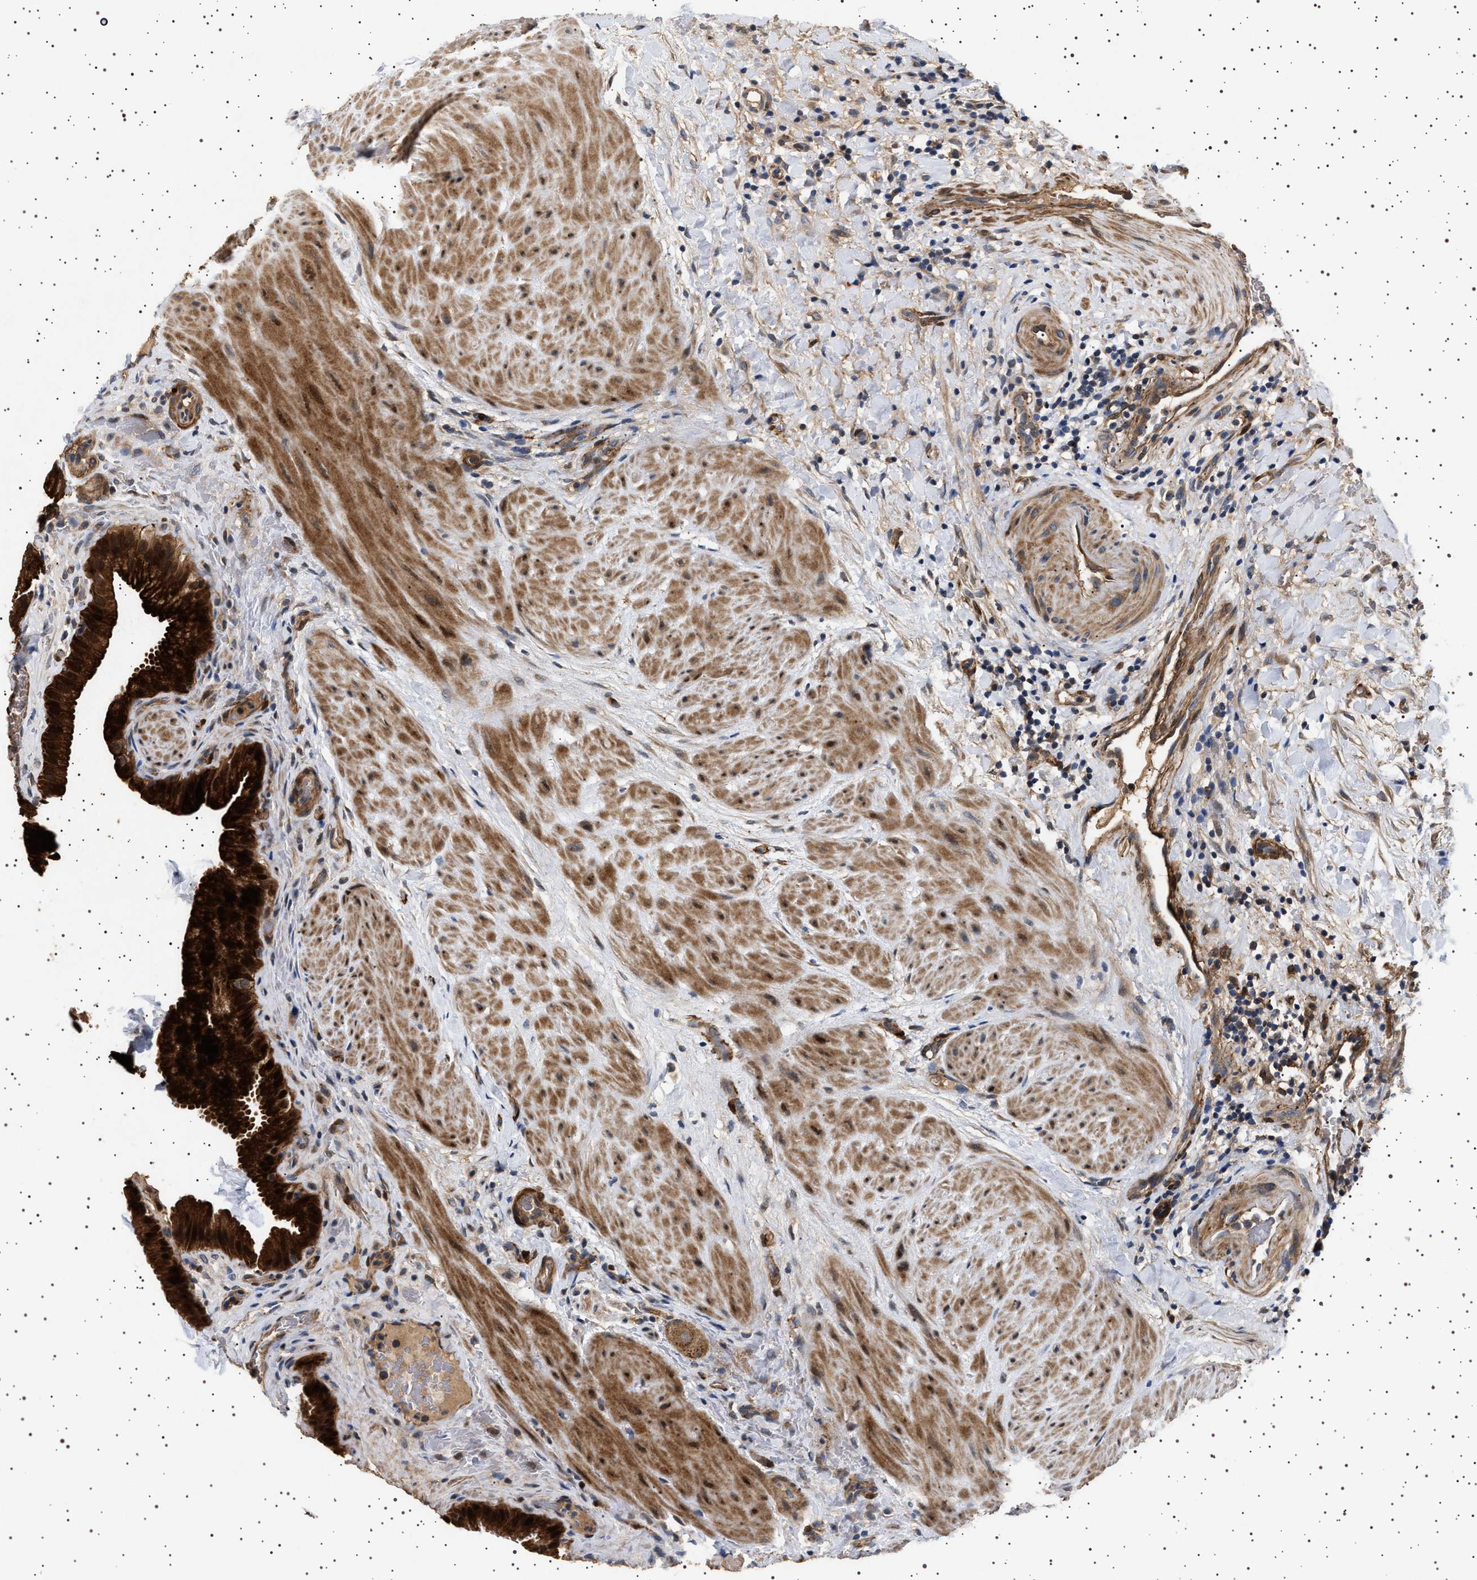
{"staining": {"intensity": "strong", "quantity": ">75%", "location": "cytoplasmic/membranous"}, "tissue": "gallbladder", "cell_type": "Glandular cells", "image_type": "normal", "snomed": [{"axis": "morphology", "description": "Normal tissue, NOS"}, {"axis": "topography", "description": "Gallbladder"}], "caption": "Brown immunohistochemical staining in benign gallbladder displays strong cytoplasmic/membranous staining in approximately >75% of glandular cells.", "gene": "GUCY1B1", "patient": {"sex": "male", "age": 49}}